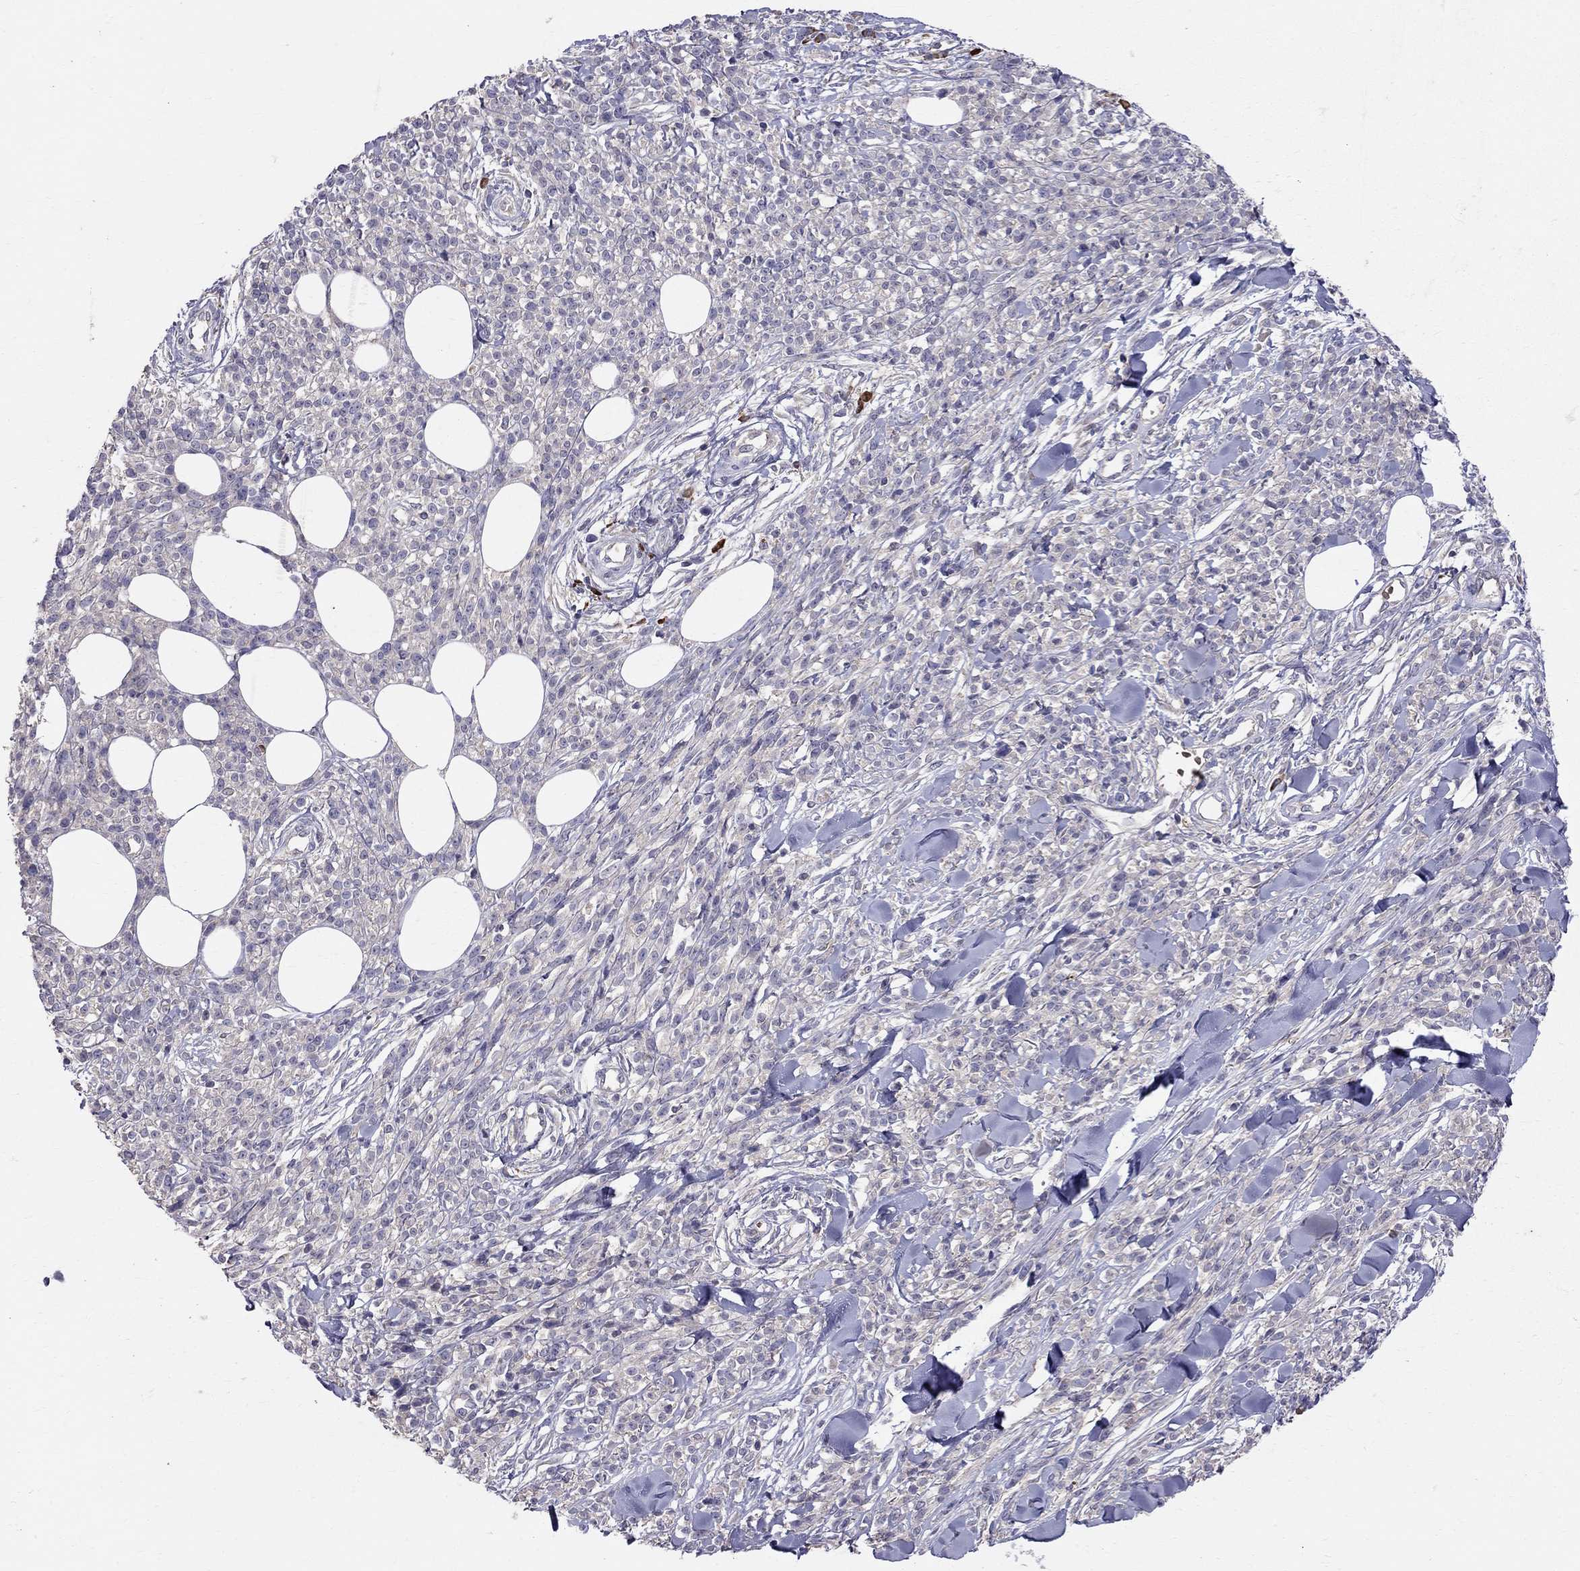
{"staining": {"intensity": "negative", "quantity": "none", "location": "none"}, "tissue": "melanoma", "cell_type": "Tumor cells", "image_type": "cancer", "snomed": [{"axis": "morphology", "description": "Malignant melanoma, NOS"}, {"axis": "topography", "description": "Skin"}, {"axis": "topography", "description": "Skin of trunk"}], "caption": "Protein analysis of melanoma shows no significant positivity in tumor cells.", "gene": "PIK3CG", "patient": {"sex": "male", "age": 74}}